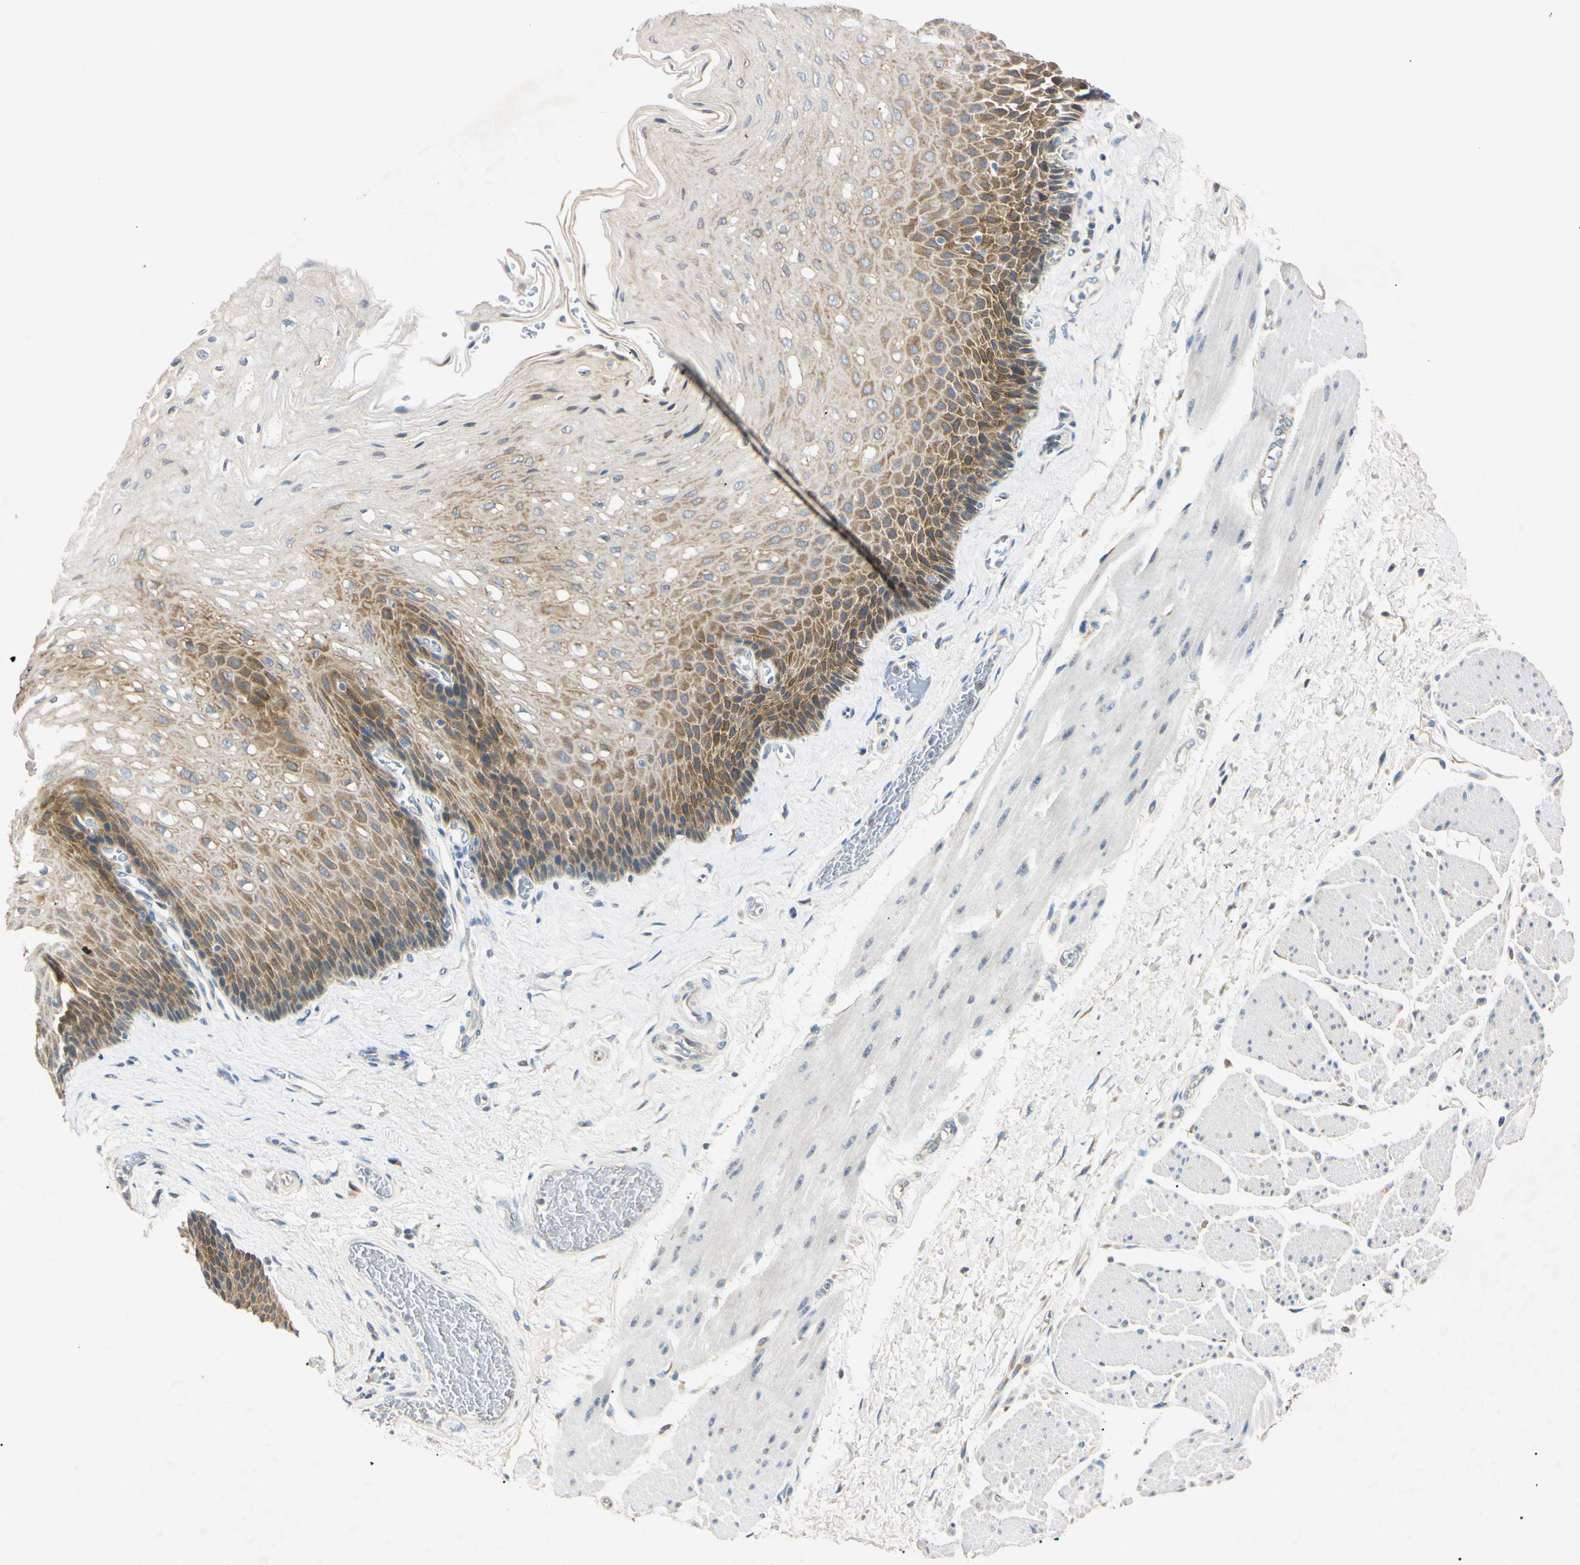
{"staining": {"intensity": "moderate", "quantity": ">75%", "location": "cytoplasmic/membranous"}, "tissue": "esophagus", "cell_type": "Squamous epithelial cells", "image_type": "normal", "snomed": [{"axis": "morphology", "description": "Normal tissue, NOS"}, {"axis": "topography", "description": "Esophagus"}], "caption": "The image demonstrates immunohistochemical staining of benign esophagus. There is moderate cytoplasmic/membranous expression is seen in approximately >75% of squamous epithelial cells.", "gene": "DNAJB12", "patient": {"sex": "female", "age": 72}}